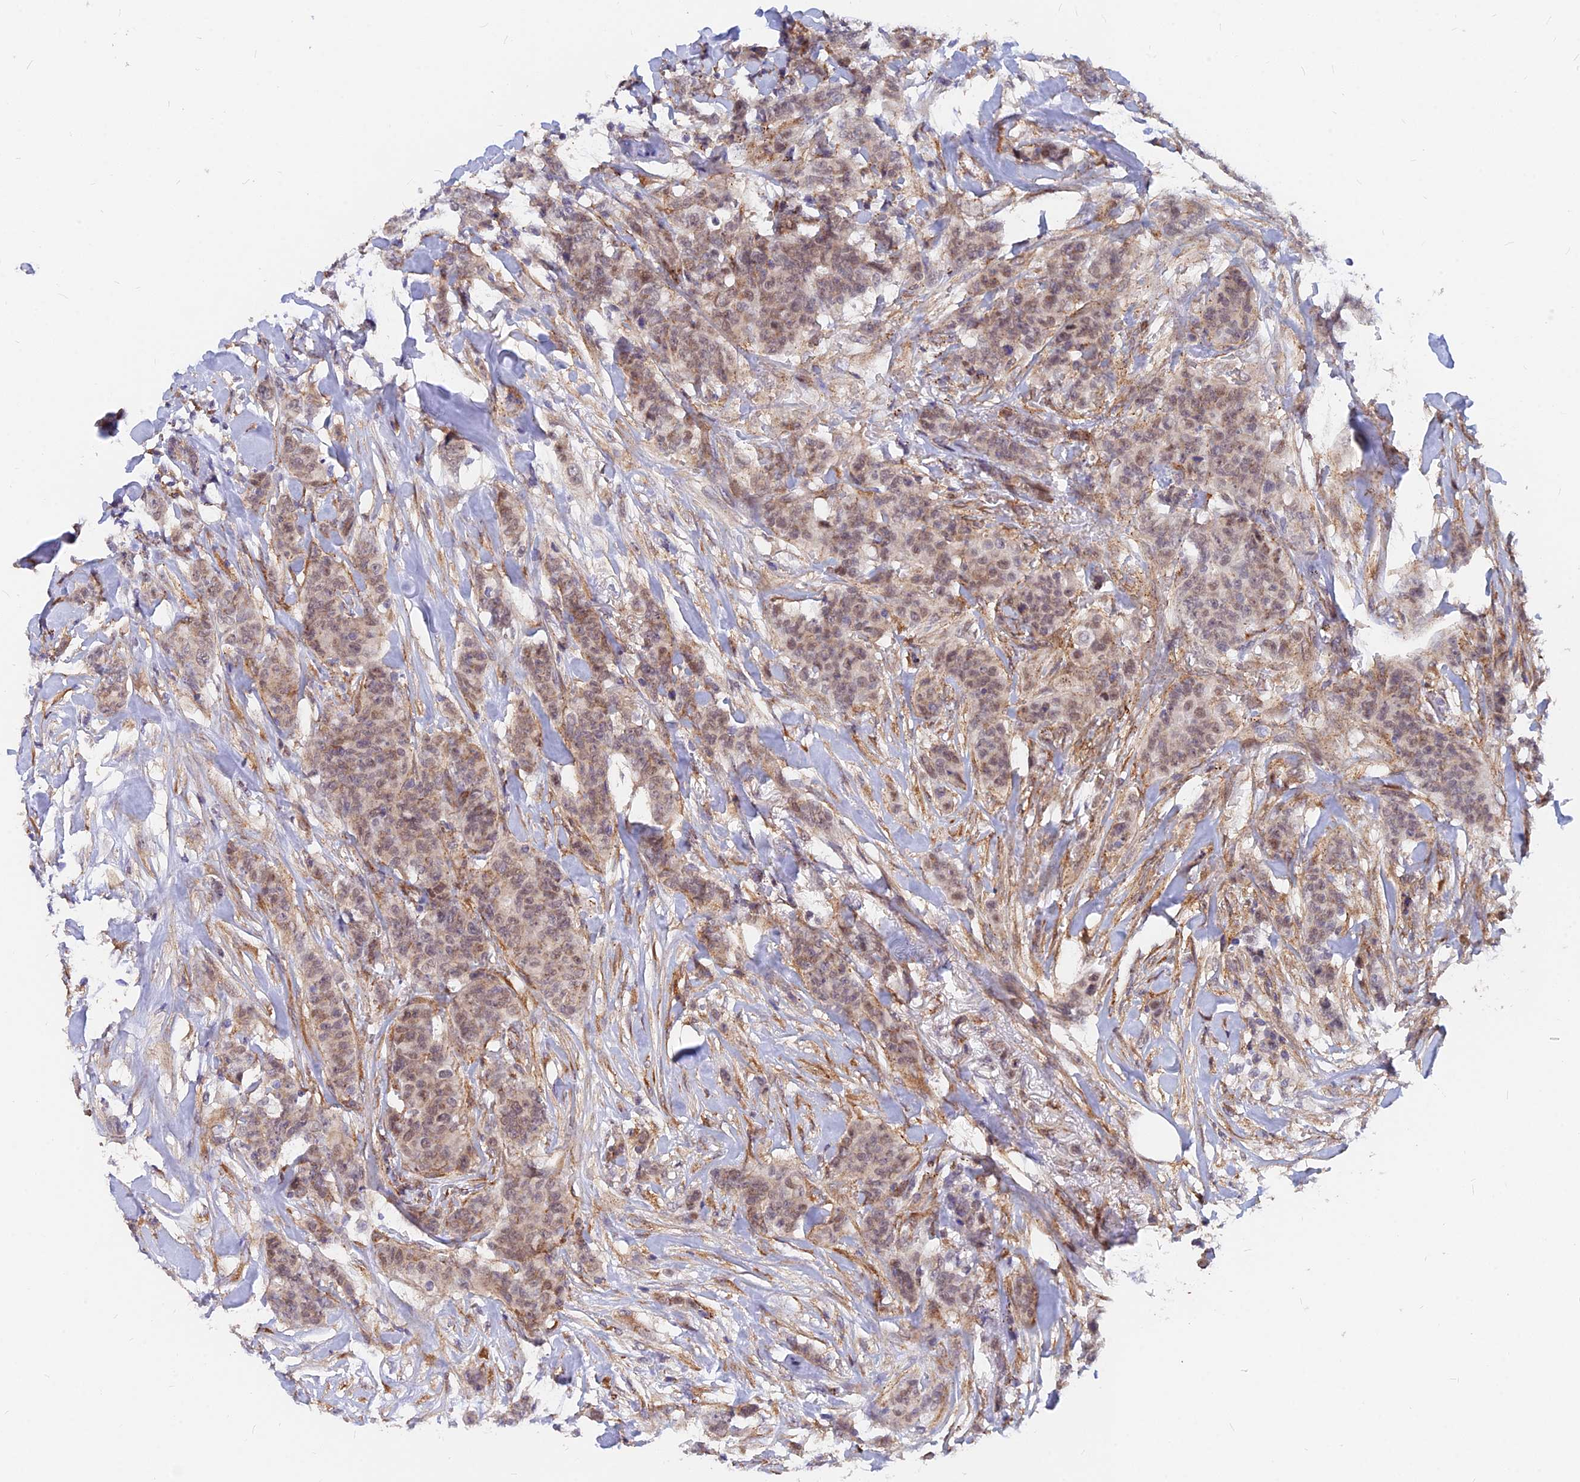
{"staining": {"intensity": "weak", "quantity": "25%-75%", "location": "nuclear"}, "tissue": "breast cancer", "cell_type": "Tumor cells", "image_type": "cancer", "snomed": [{"axis": "morphology", "description": "Duct carcinoma"}, {"axis": "topography", "description": "Breast"}], "caption": "IHC (DAB) staining of breast cancer (infiltrating ductal carcinoma) demonstrates weak nuclear protein staining in approximately 25%-75% of tumor cells. The staining was performed using DAB (3,3'-diaminobenzidine), with brown indicating positive protein expression. Nuclei are stained blue with hematoxylin.", "gene": "VSTM2L", "patient": {"sex": "female", "age": 40}}